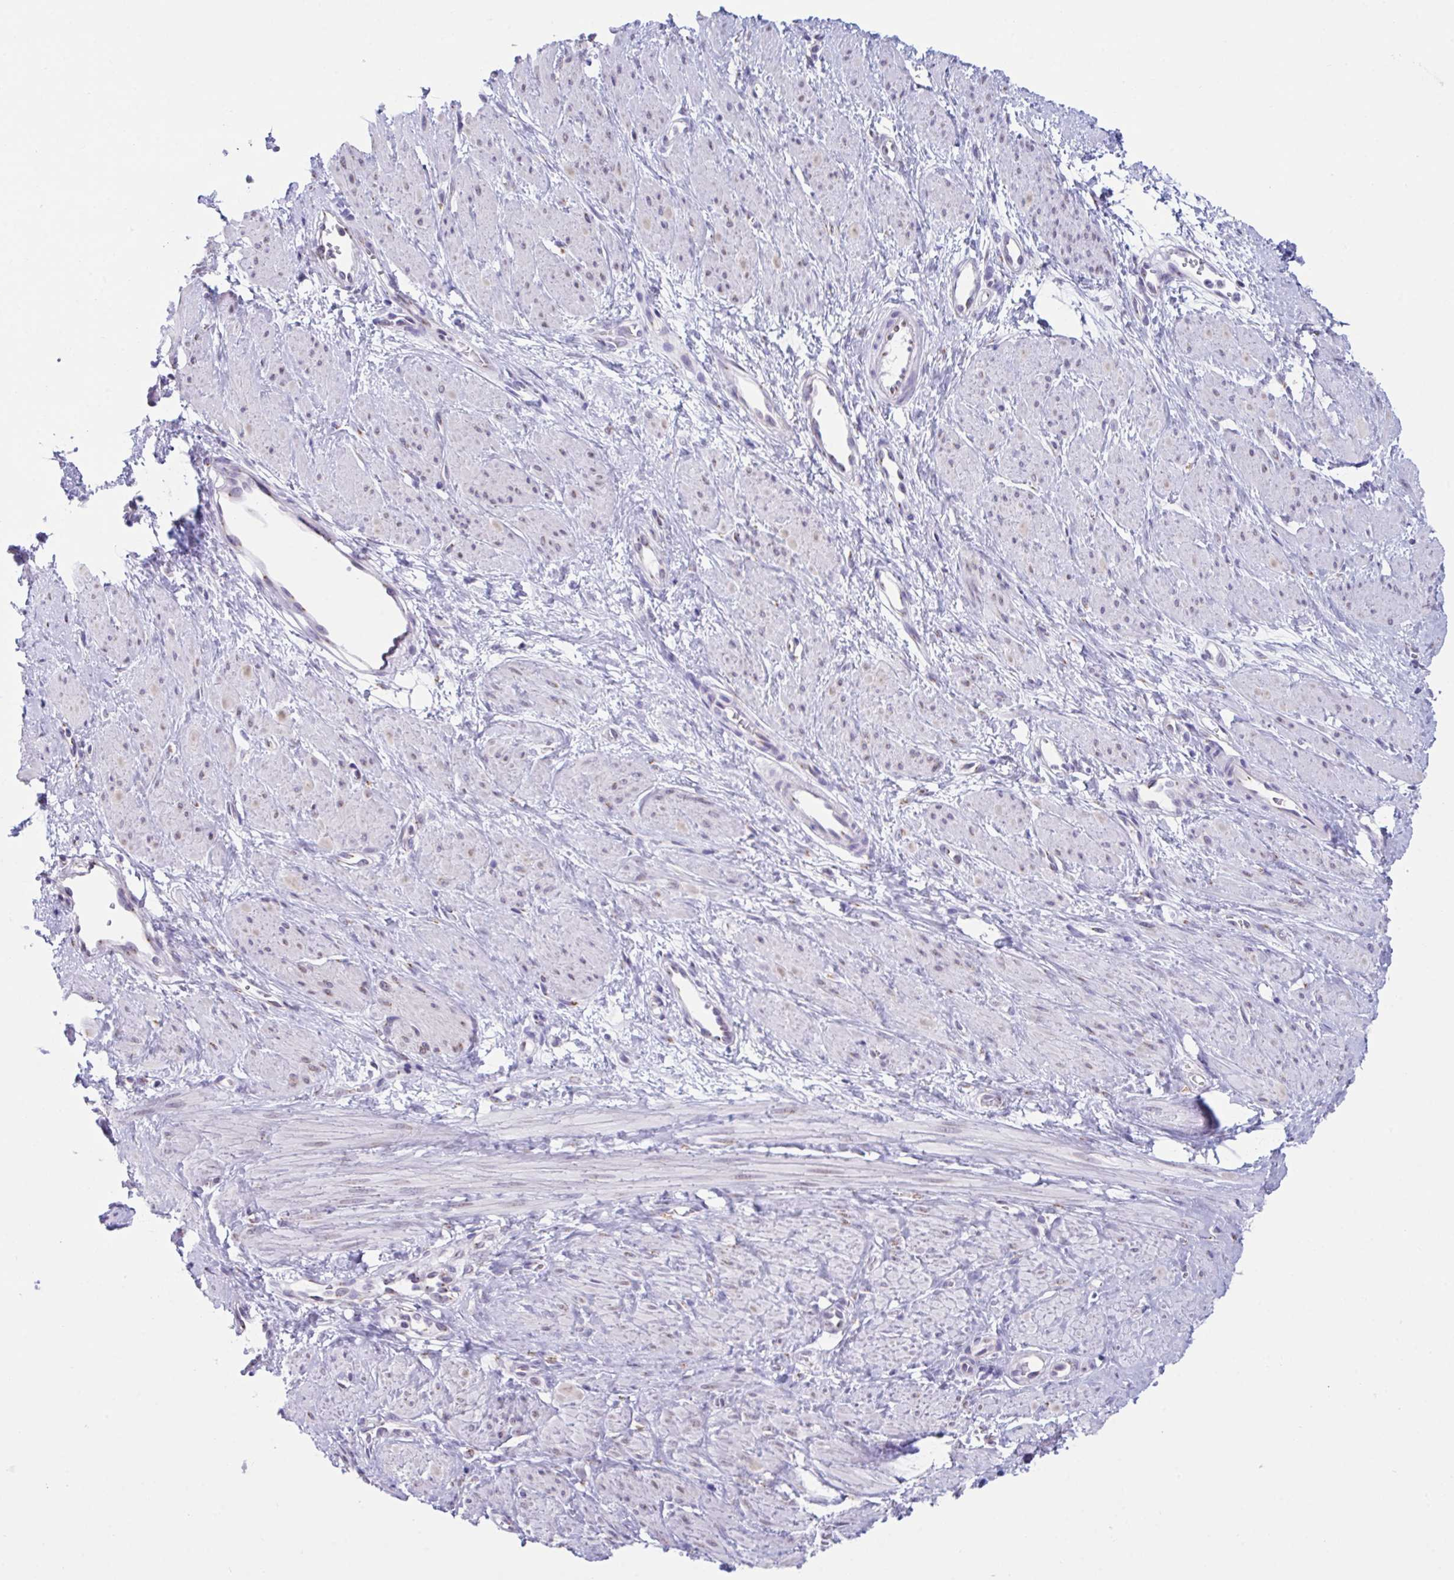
{"staining": {"intensity": "negative", "quantity": "none", "location": "none"}, "tissue": "smooth muscle", "cell_type": "Smooth muscle cells", "image_type": "normal", "snomed": [{"axis": "morphology", "description": "Normal tissue, NOS"}, {"axis": "topography", "description": "Smooth muscle"}, {"axis": "topography", "description": "Uterus"}], "caption": "Immunohistochemical staining of benign human smooth muscle shows no significant expression in smooth muscle cells.", "gene": "SCLY", "patient": {"sex": "female", "age": 39}}